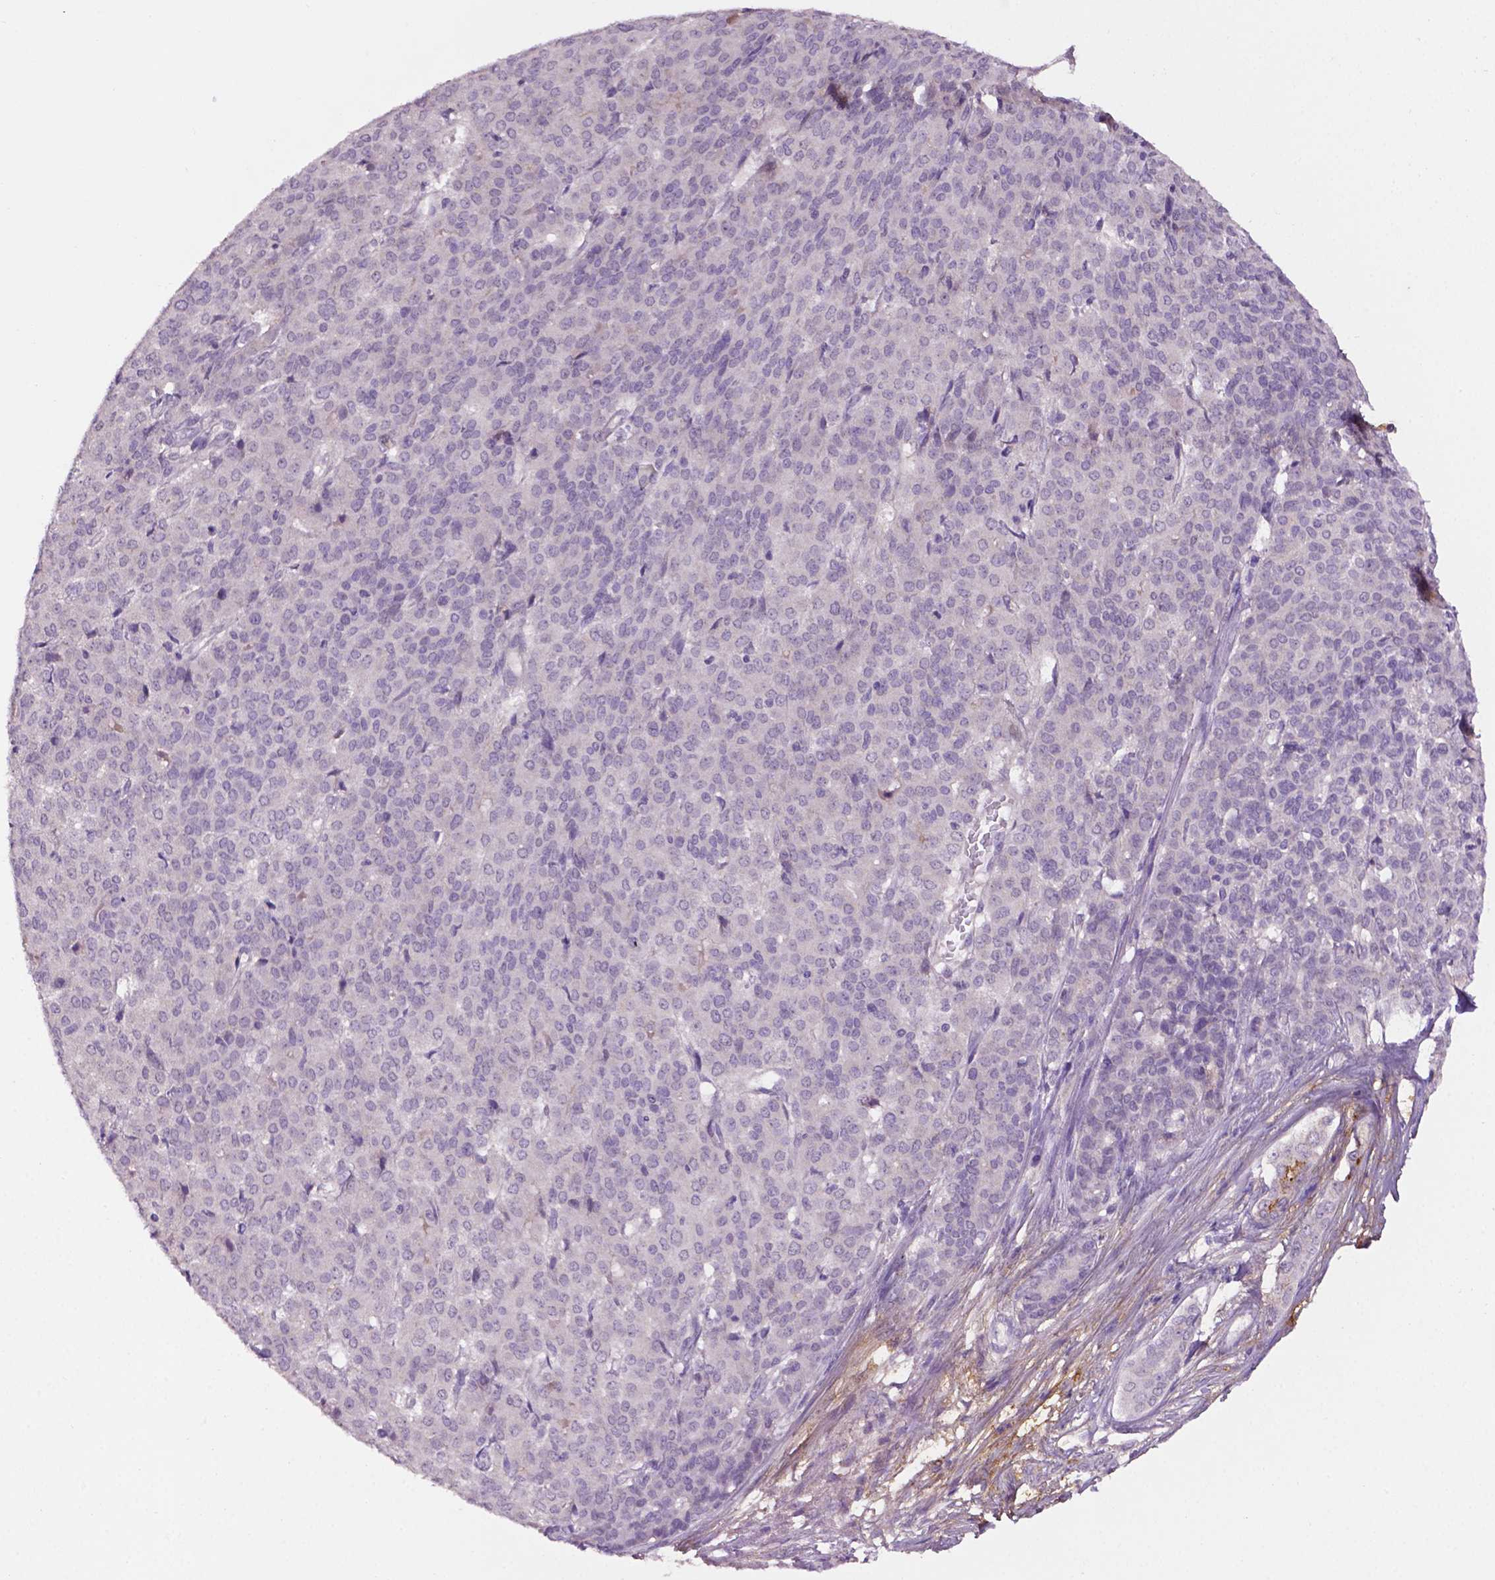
{"staining": {"intensity": "negative", "quantity": "none", "location": "none"}, "tissue": "liver cancer", "cell_type": "Tumor cells", "image_type": "cancer", "snomed": [{"axis": "morphology", "description": "Cholangiocarcinoma"}, {"axis": "topography", "description": "Liver"}], "caption": "Image shows no significant protein positivity in tumor cells of cholangiocarcinoma (liver).", "gene": "FBLN1", "patient": {"sex": "female", "age": 47}}